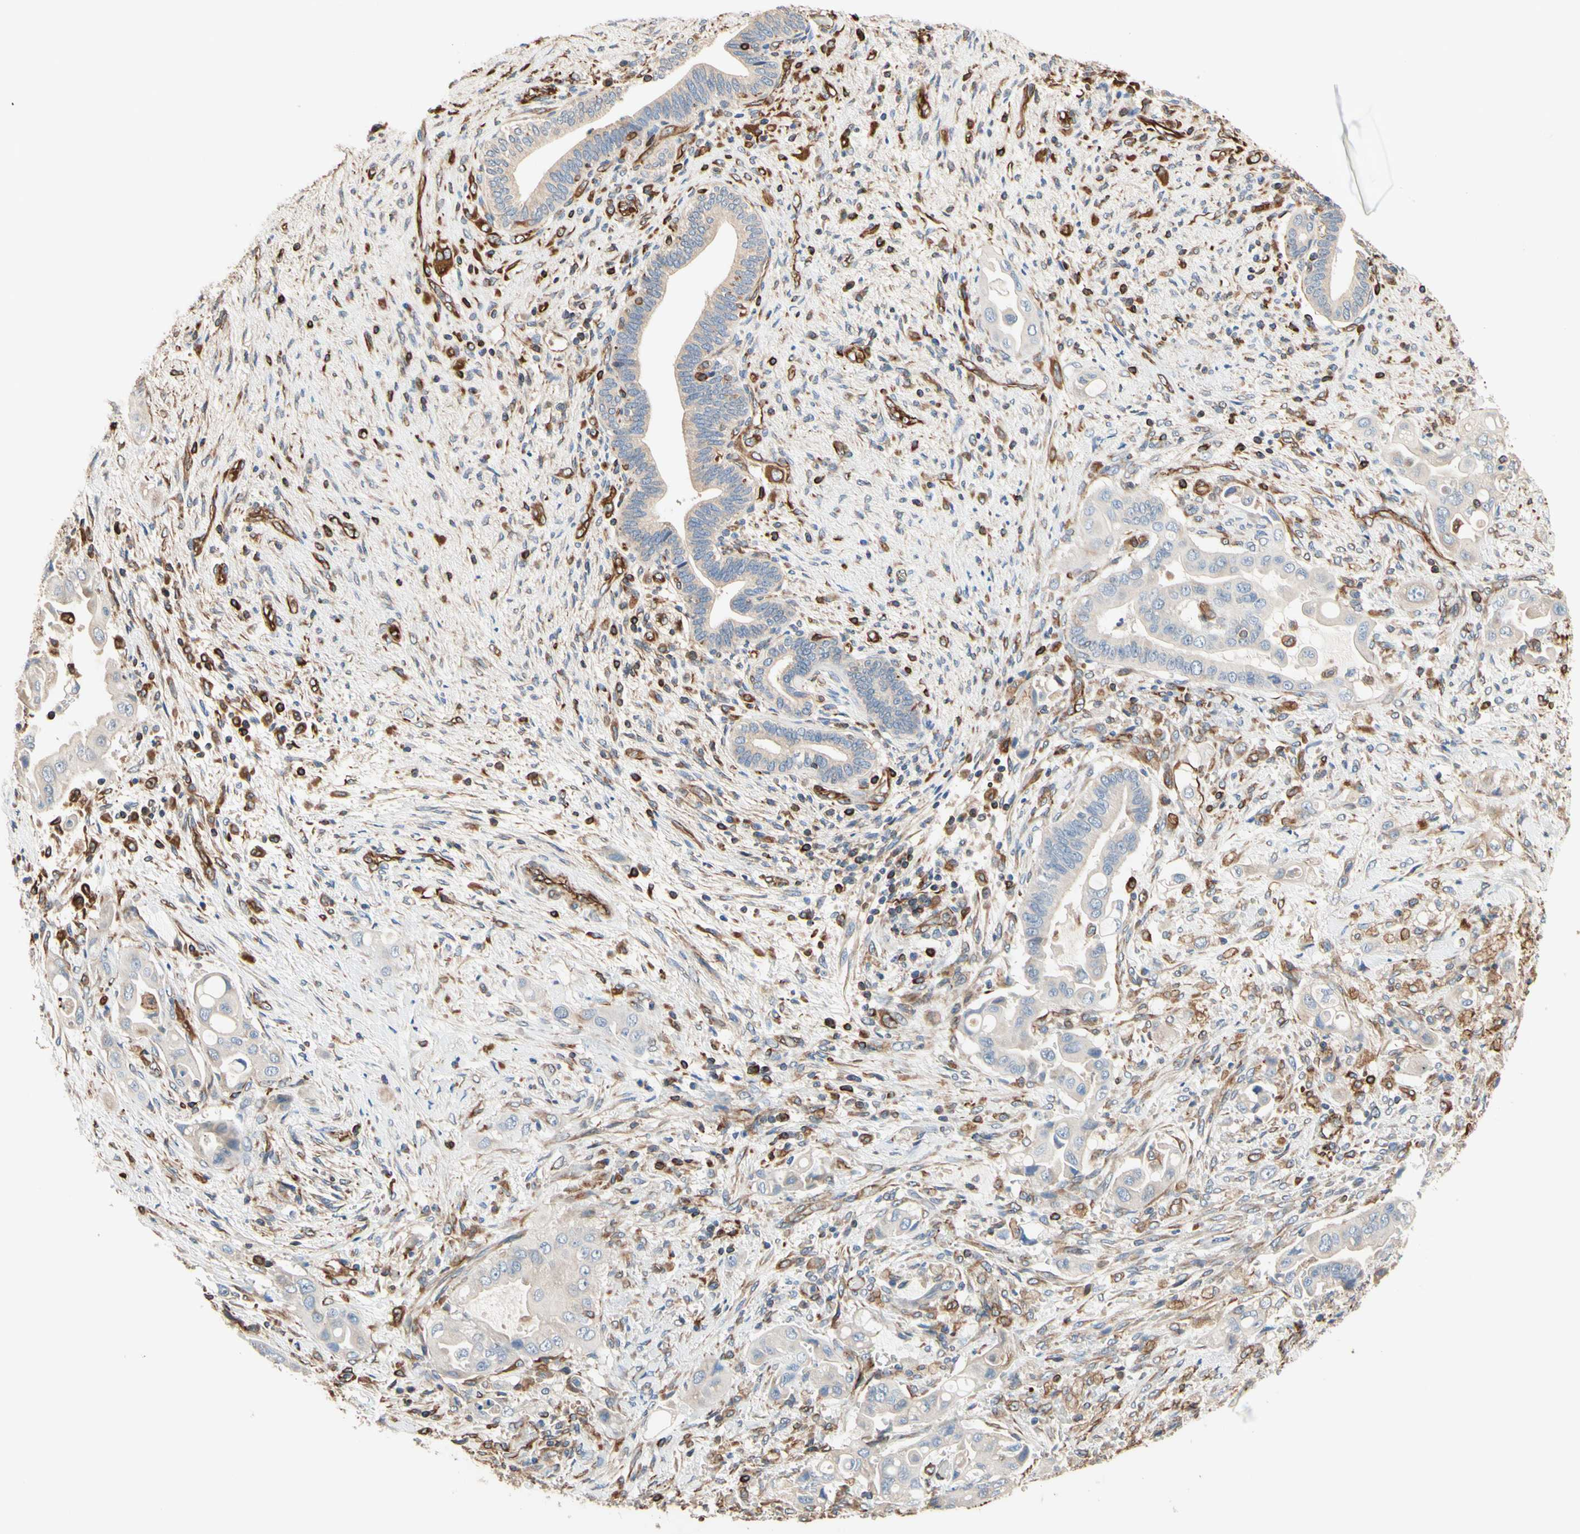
{"staining": {"intensity": "weak", "quantity": "25%-75%", "location": "cytoplasmic/membranous"}, "tissue": "liver cancer", "cell_type": "Tumor cells", "image_type": "cancer", "snomed": [{"axis": "morphology", "description": "Cholangiocarcinoma"}, {"axis": "topography", "description": "Liver"}], "caption": "Immunohistochemical staining of human liver cancer (cholangiocarcinoma) shows weak cytoplasmic/membranous protein positivity in approximately 25%-75% of tumor cells. (Brightfield microscopy of DAB IHC at high magnification).", "gene": "TRAF2", "patient": {"sex": "female", "age": 61}}